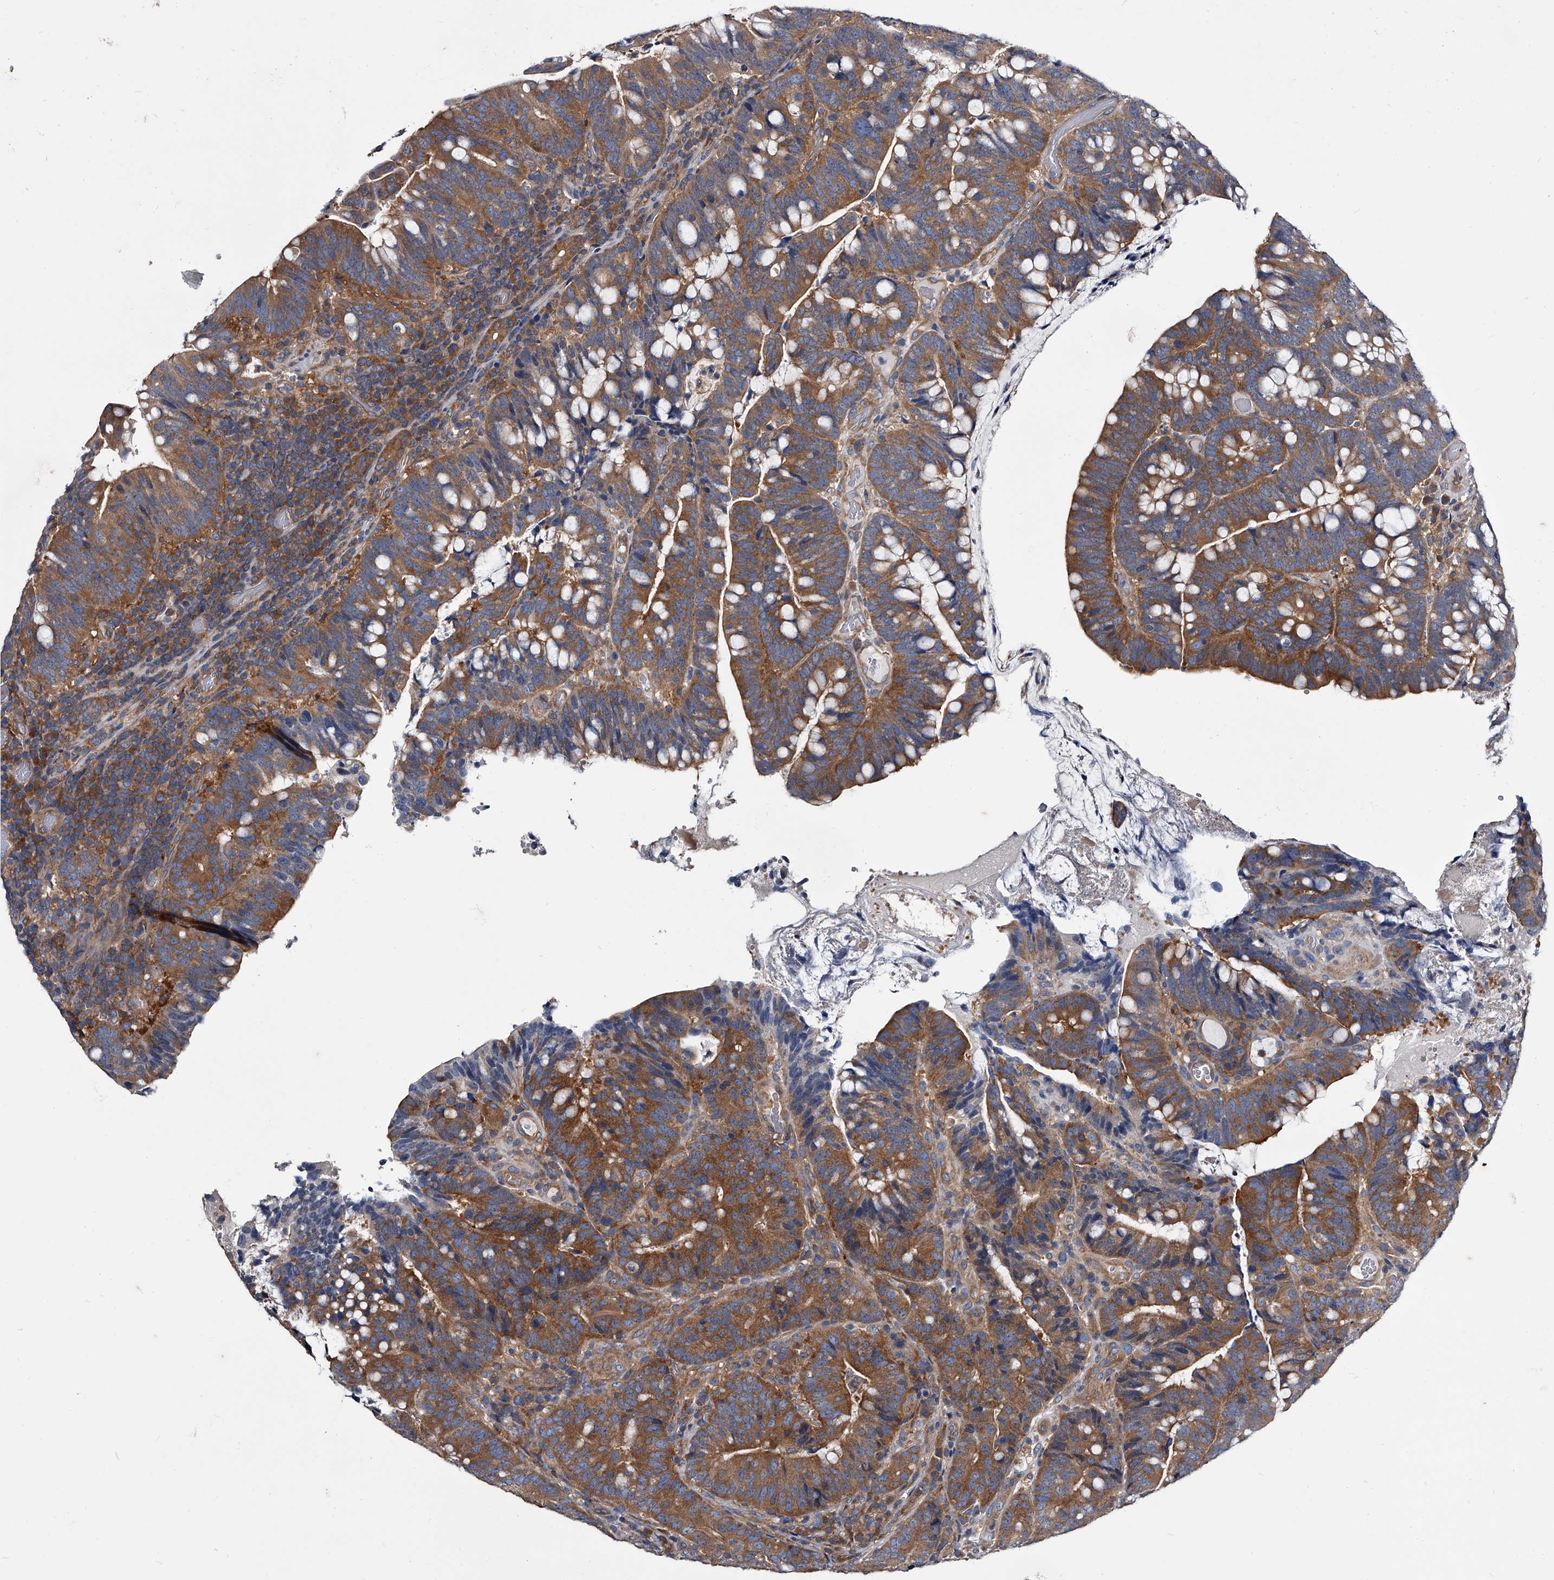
{"staining": {"intensity": "strong", "quantity": ">75%", "location": "cytoplasmic/membranous"}, "tissue": "colorectal cancer", "cell_type": "Tumor cells", "image_type": "cancer", "snomed": [{"axis": "morphology", "description": "Adenocarcinoma, NOS"}, {"axis": "topography", "description": "Colon"}], "caption": "This micrograph demonstrates IHC staining of colorectal adenocarcinoma, with high strong cytoplasmic/membranous staining in about >75% of tumor cells.", "gene": "GAPVD1", "patient": {"sex": "female", "age": 66}}